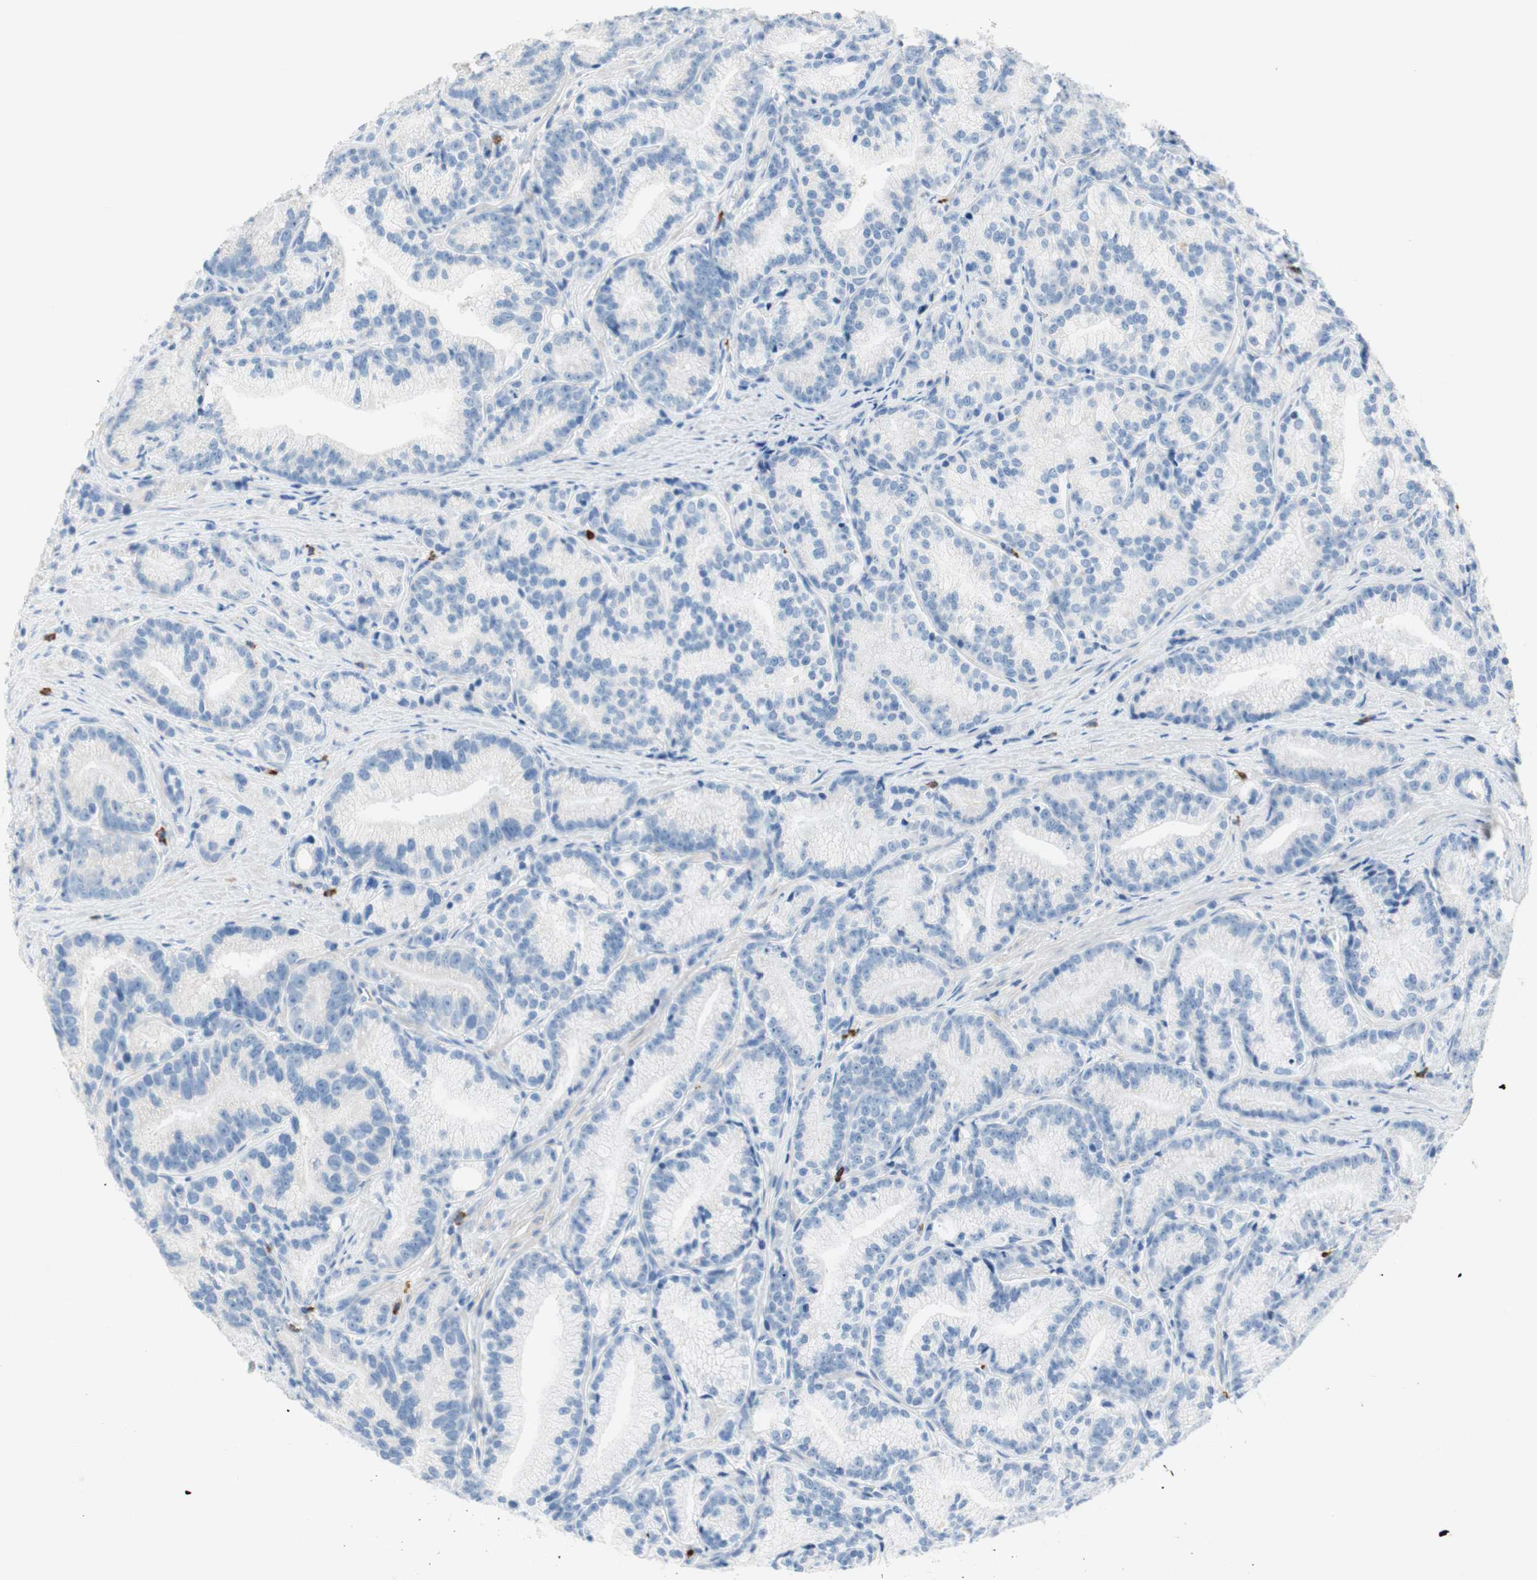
{"staining": {"intensity": "negative", "quantity": "none", "location": "none"}, "tissue": "prostate cancer", "cell_type": "Tumor cells", "image_type": "cancer", "snomed": [{"axis": "morphology", "description": "Adenocarcinoma, Low grade"}, {"axis": "topography", "description": "Prostate"}], "caption": "Immunohistochemical staining of human prostate cancer (low-grade adenocarcinoma) shows no significant positivity in tumor cells. (DAB immunohistochemistry, high magnification).", "gene": "CEACAM1", "patient": {"sex": "male", "age": 89}}